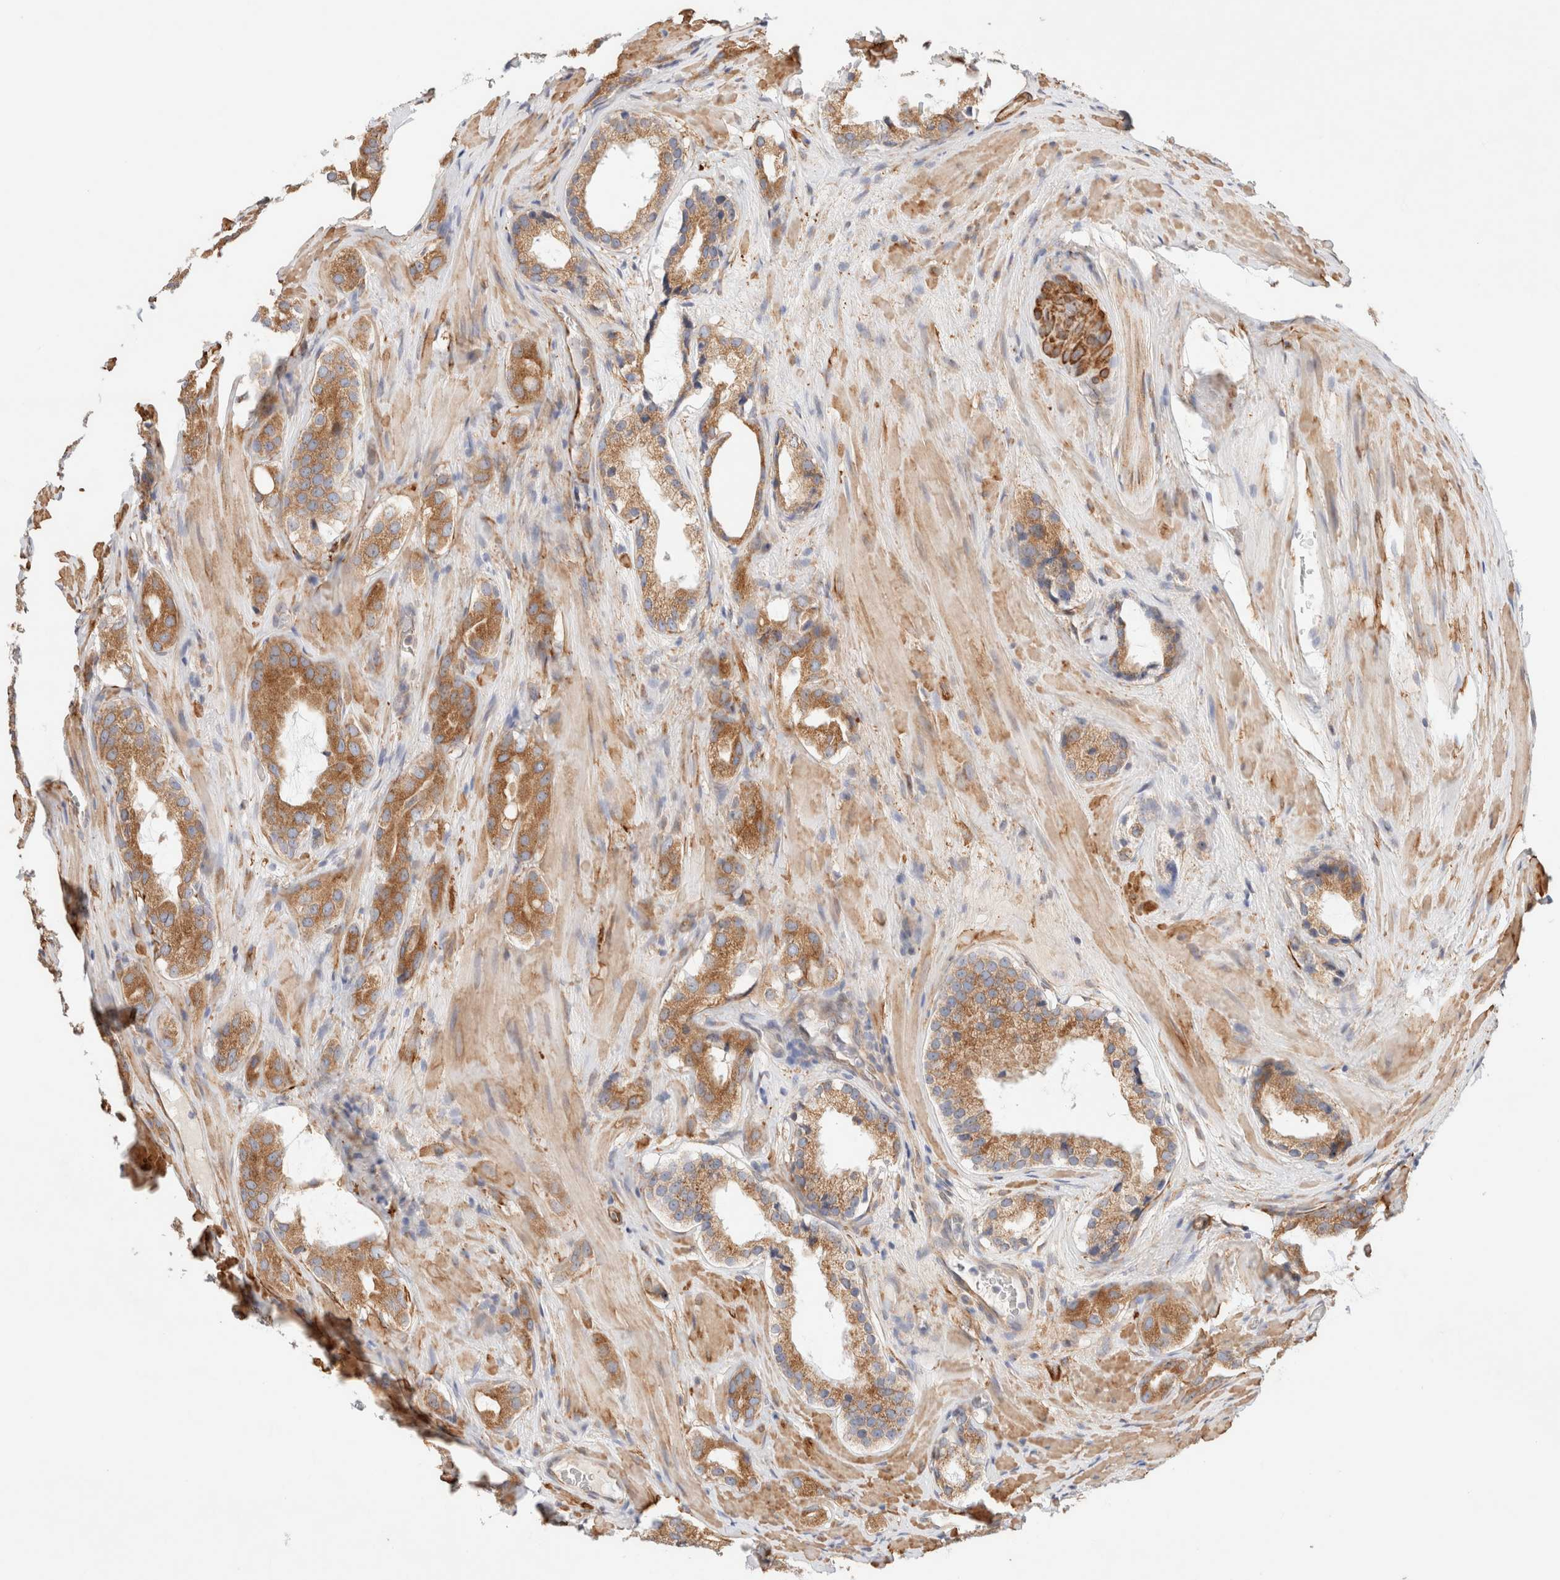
{"staining": {"intensity": "moderate", "quantity": ">75%", "location": "cytoplasmic/membranous"}, "tissue": "prostate cancer", "cell_type": "Tumor cells", "image_type": "cancer", "snomed": [{"axis": "morphology", "description": "Adenocarcinoma, High grade"}, {"axis": "topography", "description": "Prostate"}], "caption": "This is an image of immunohistochemistry (IHC) staining of prostate high-grade adenocarcinoma, which shows moderate staining in the cytoplasmic/membranous of tumor cells.", "gene": "RRP15", "patient": {"sex": "male", "age": 63}}